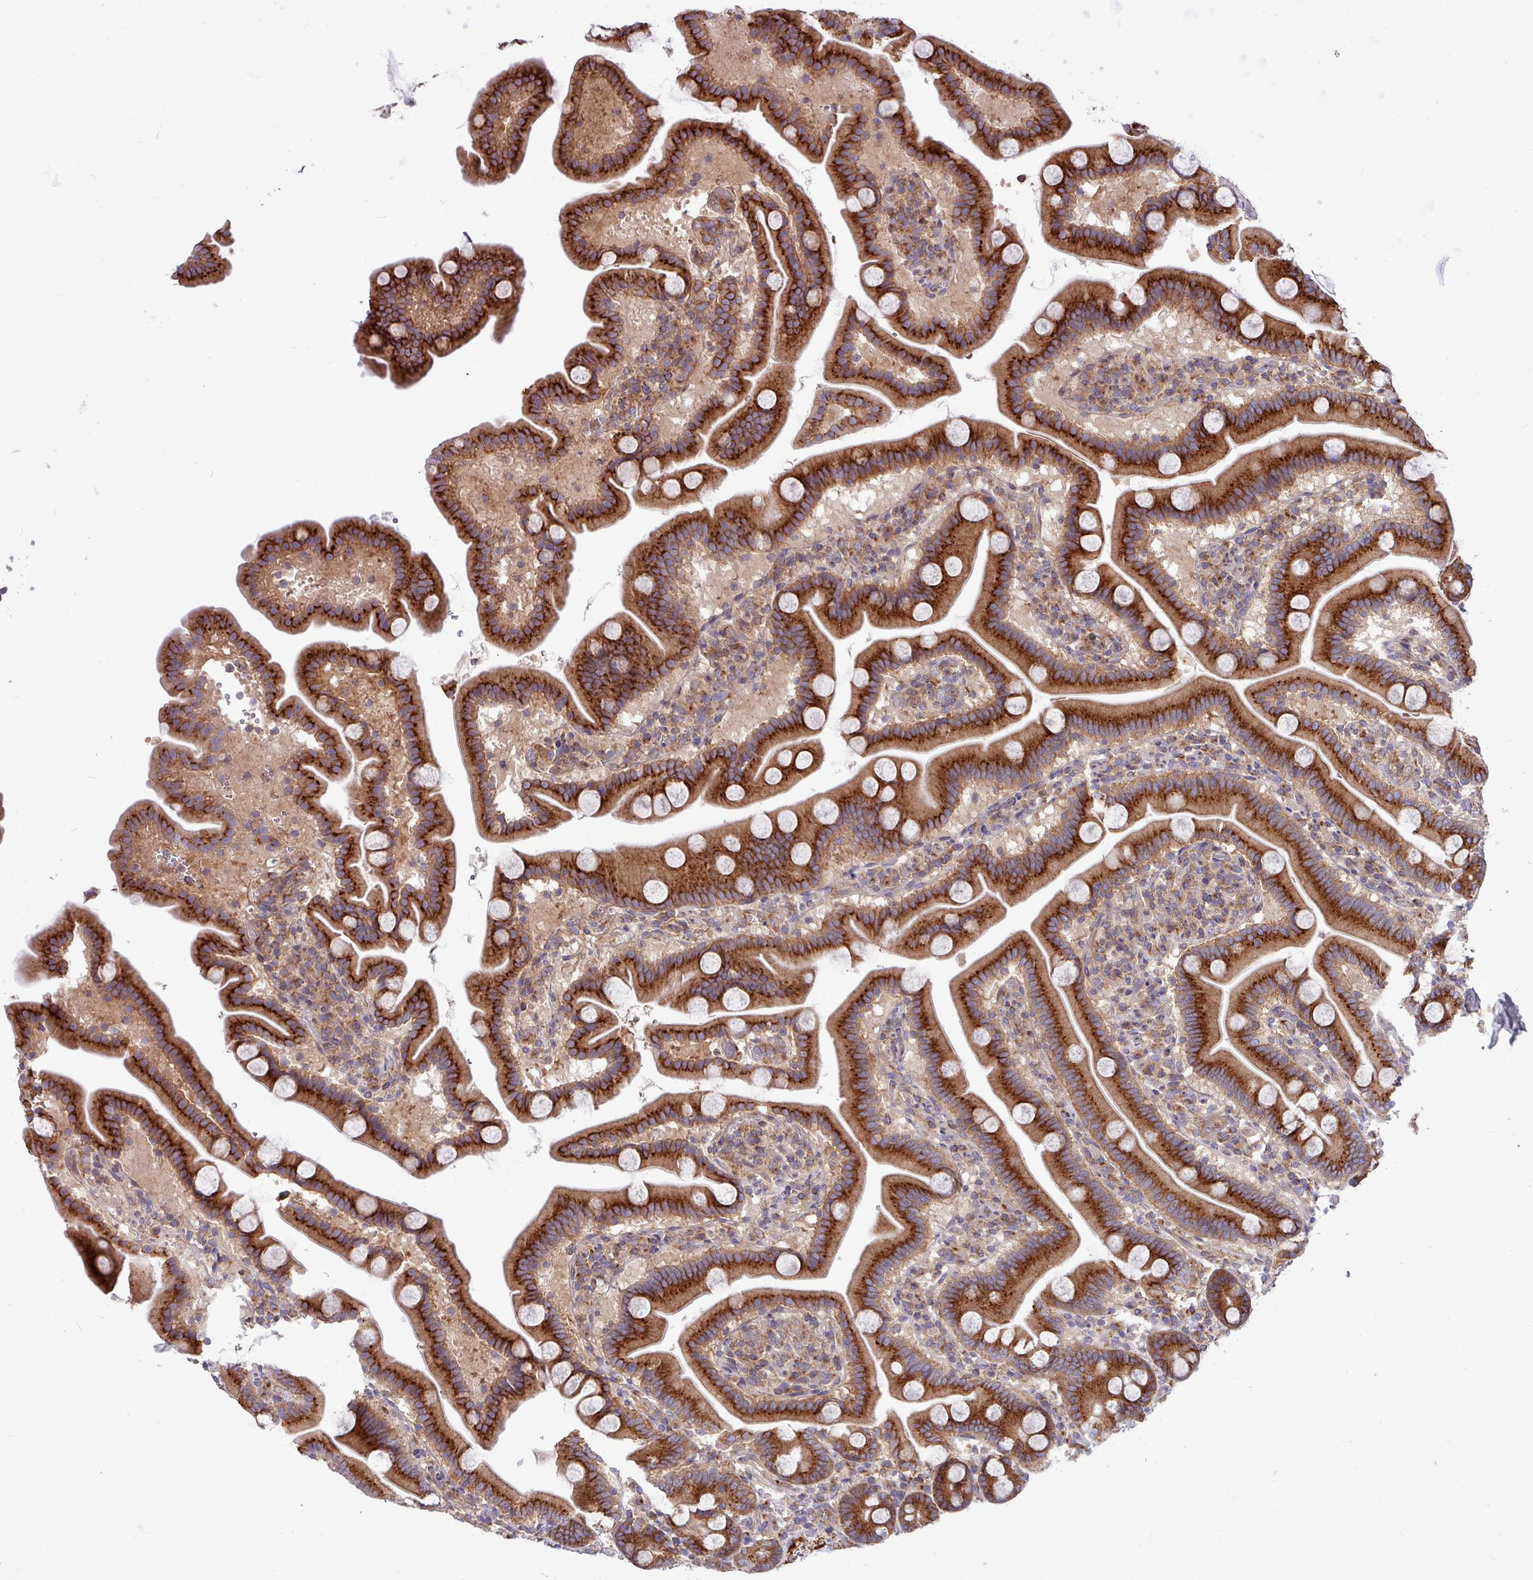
{"staining": {"intensity": "strong", "quantity": ">75%", "location": "cytoplasmic/membranous"}, "tissue": "duodenum", "cell_type": "Glandular cells", "image_type": "normal", "snomed": [{"axis": "morphology", "description": "Normal tissue, NOS"}, {"axis": "topography", "description": "Duodenum"}], "caption": "Immunohistochemistry (IHC) image of normal duodenum: duodenum stained using IHC demonstrates high levels of strong protein expression localized specifically in the cytoplasmic/membranous of glandular cells, appearing as a cytoplasmic/membranous brown color.", "gene": "LSM12", "patient": {"sex": "male", "age": 55}}